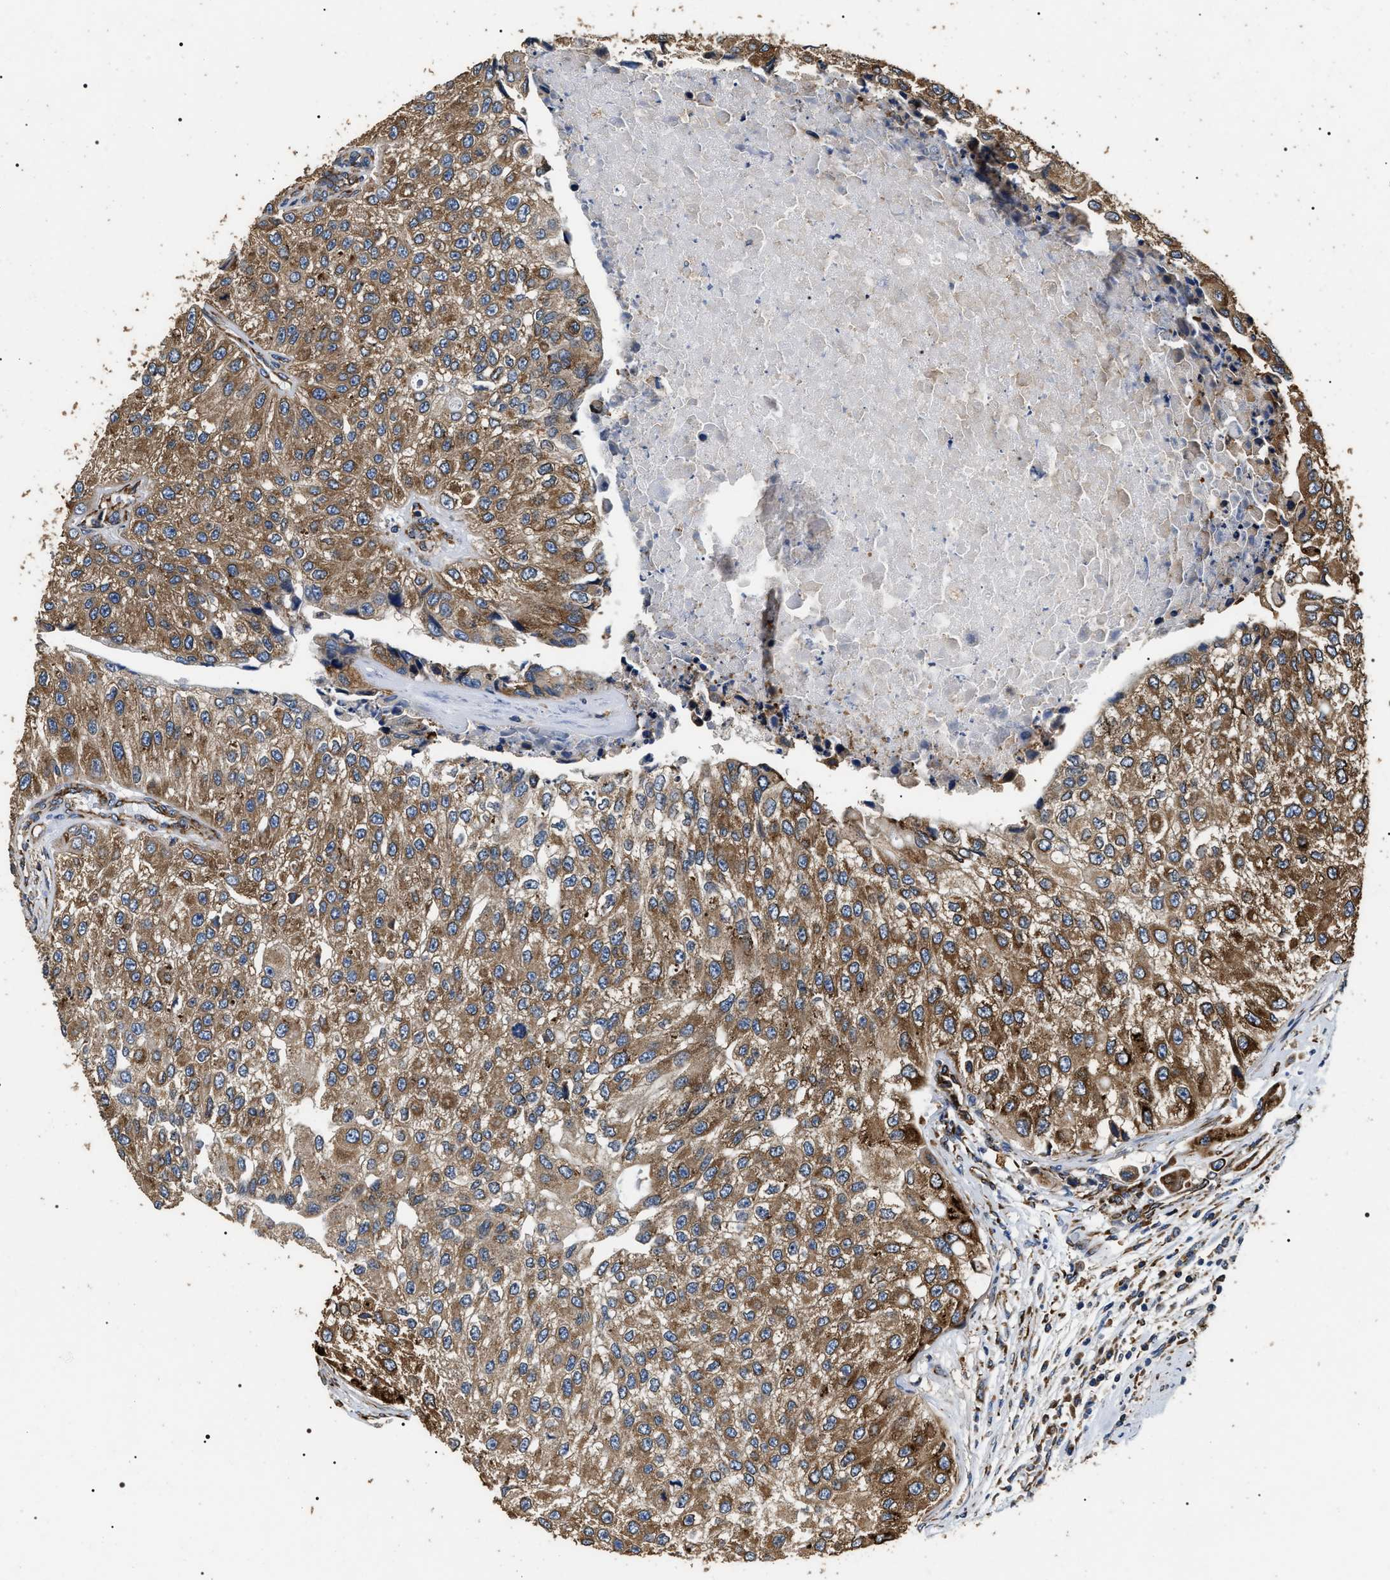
{"staining": {"intensity": "moderate", "quantity": ">75%", "location": "cytoplasmic/membranous"}, "tissue": "urothelial cancer", "cell_type": "Tumor cells", "image_type": "cancer", "snomed": [{"axis": "morphology", "description": "Urothelial carcinoma, High grade"}, {"axis": "topography", "description": "Kidney"}, {"axis": "topography", "description": "Urinary bladder"}], "caption": "High-magnification brightfield microscopy of urothelial cancer stained with DAB (brown) and counterstained with hematoxylin (blue). tumor cells exhibit moderate cytoplasmic/membranous expression is identified in about>75% of cells. Using DAB (brown) and hematoxylin (blue) stains, captured at high magnification using brightfield microscopy.", "gene": "KTN1", "patient": {"sex": "male", "age": 77}}